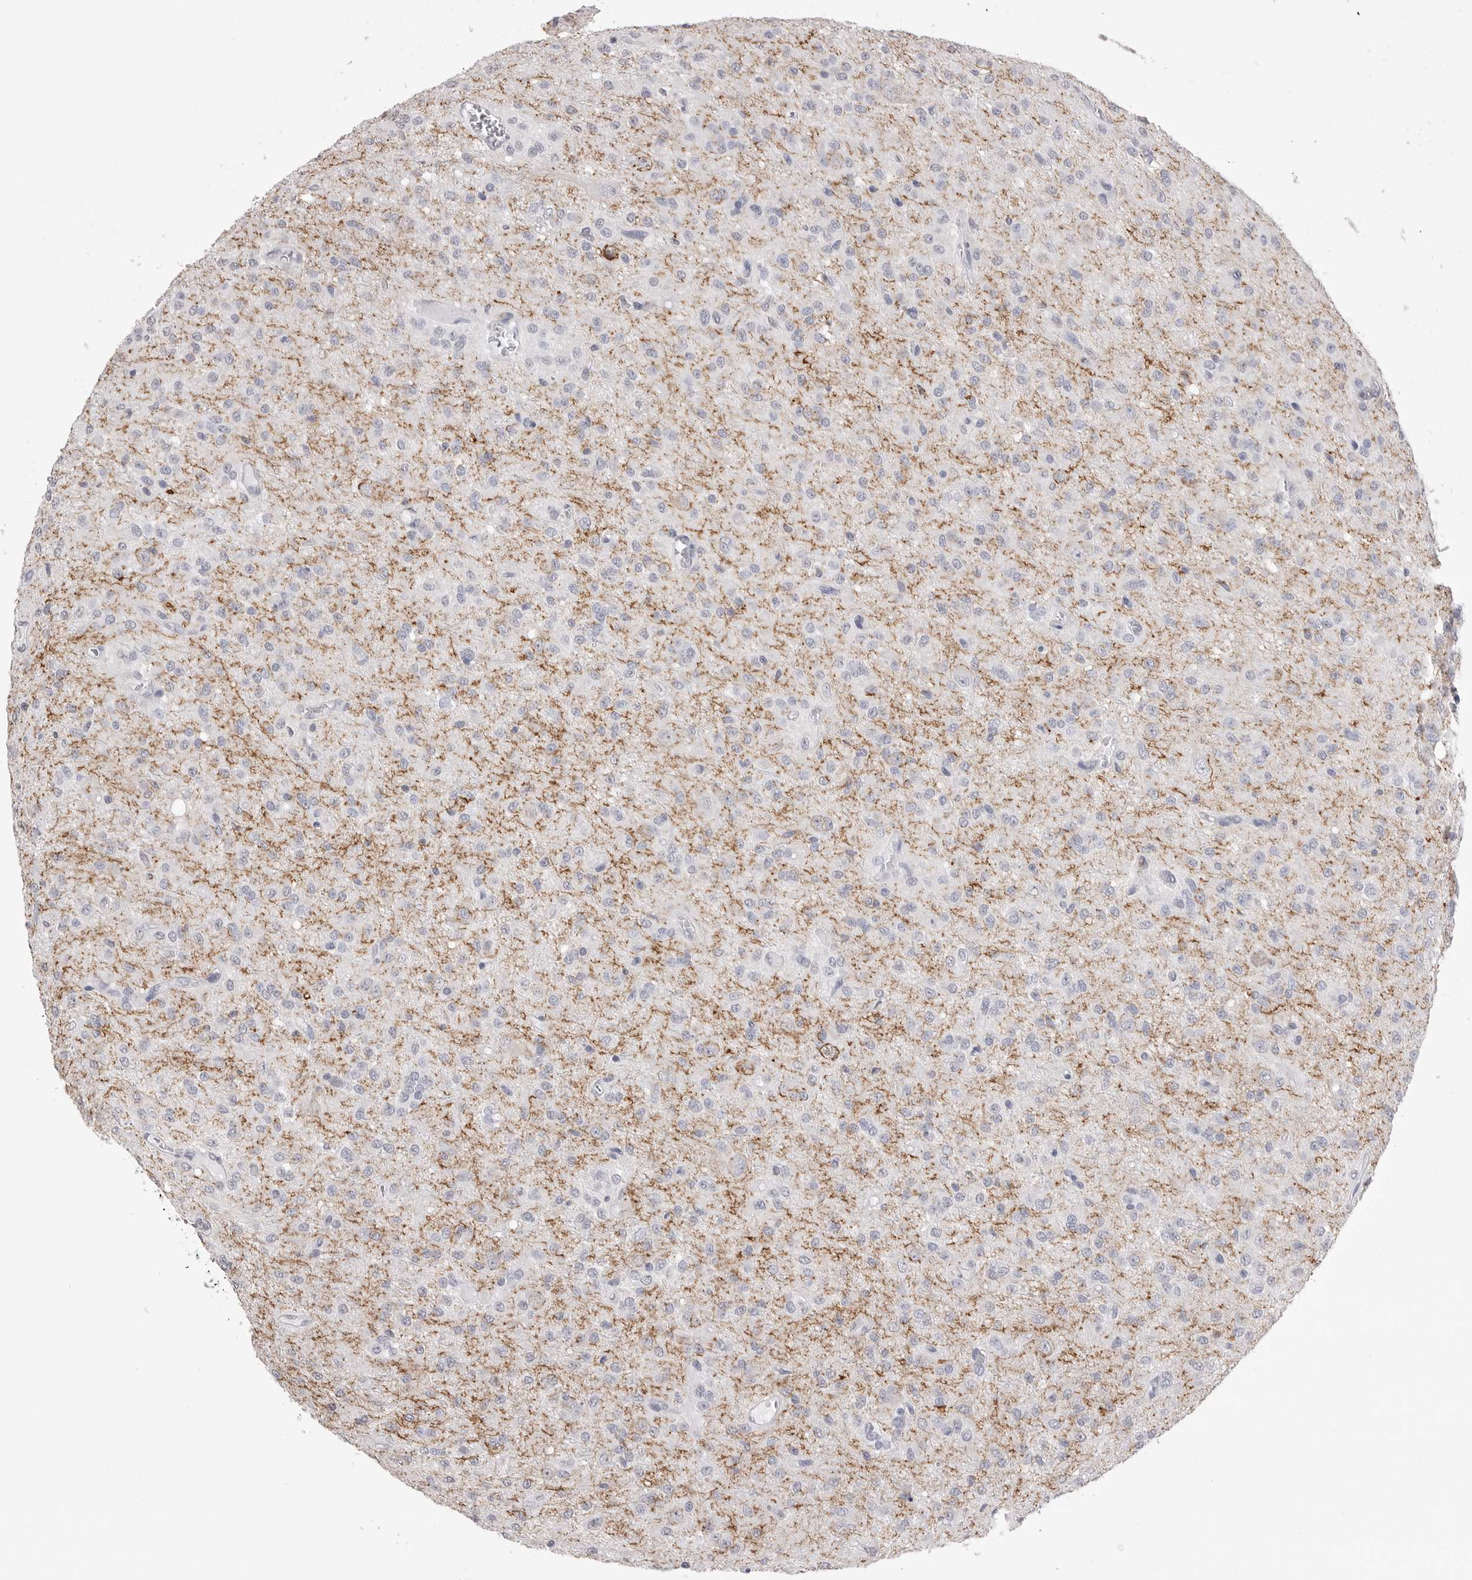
{"staining": {"intensity": "negative", "quantity": "none", "location": "none"}, "tissue": "glioma", "cell_type": "Tumor cells", "image_type": "cancer", "snomed": [{"axis": "morphology", "description": "Glioma, malignant, High grade"}, {"axis": "topography", "description": "Brain"}], "caption": "An image of human glioma is negative for staining in tumor cells.", "gene": "ICAM5", "patient": {"sex": "female", "age": 59}}